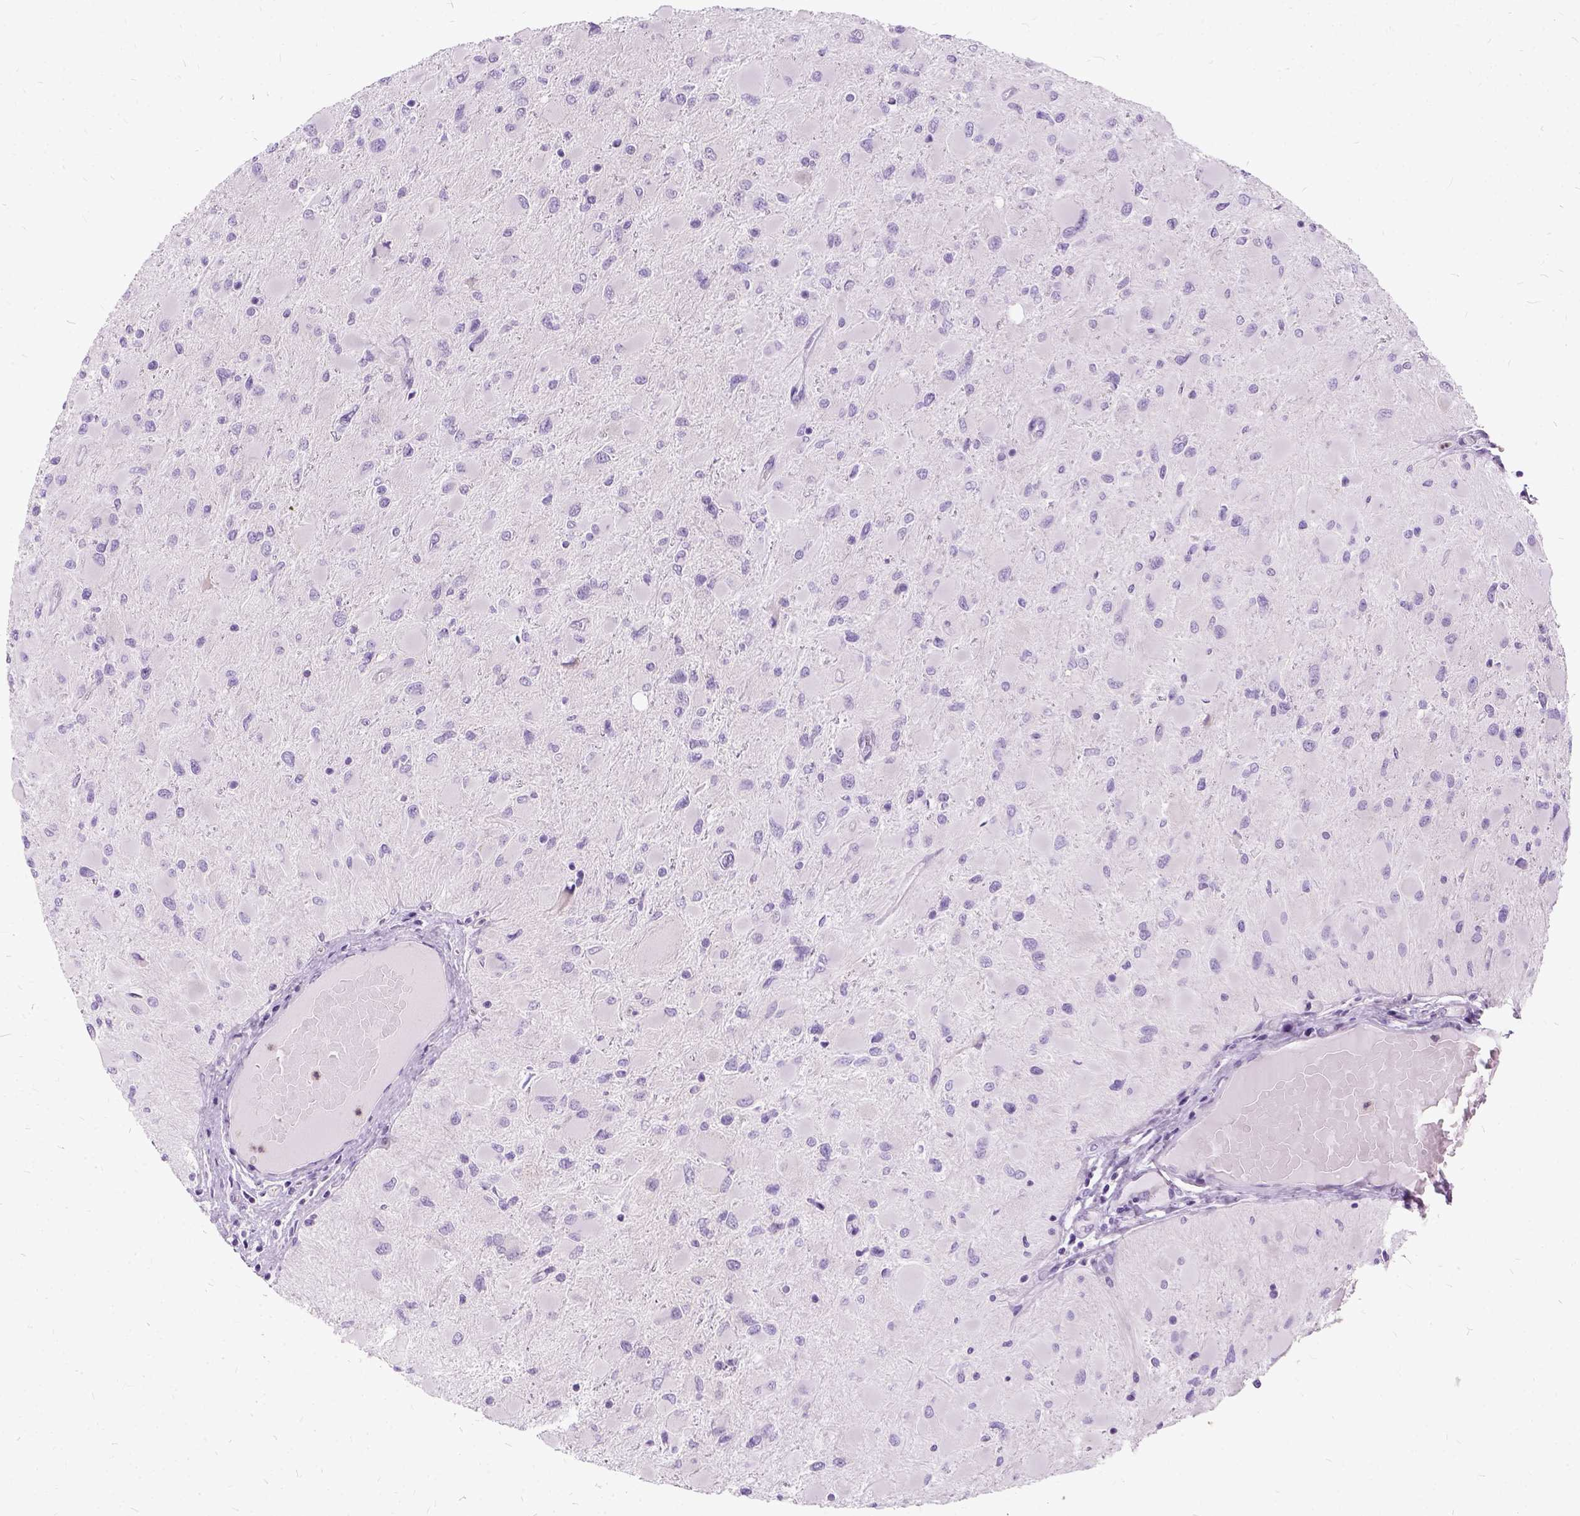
{"staining": {"intensity": "negative", "quantity": "none", "location": "none"}, "tissue": "glioma", "cell_type": "Tumor cells", "image_type": "cancer", "snomed": [{"axis": "morphology", "description": "Glioma, malignant, High grade"}, {"axis": "topography", "description": "Cerebral cortex"}], "caption": "The IHC micrograph has no significant staining in tumor cells of high-grade glioma (malignant) tissue.", "gene": "FDX1", "patient": {"sex": "female", "age": 36}}